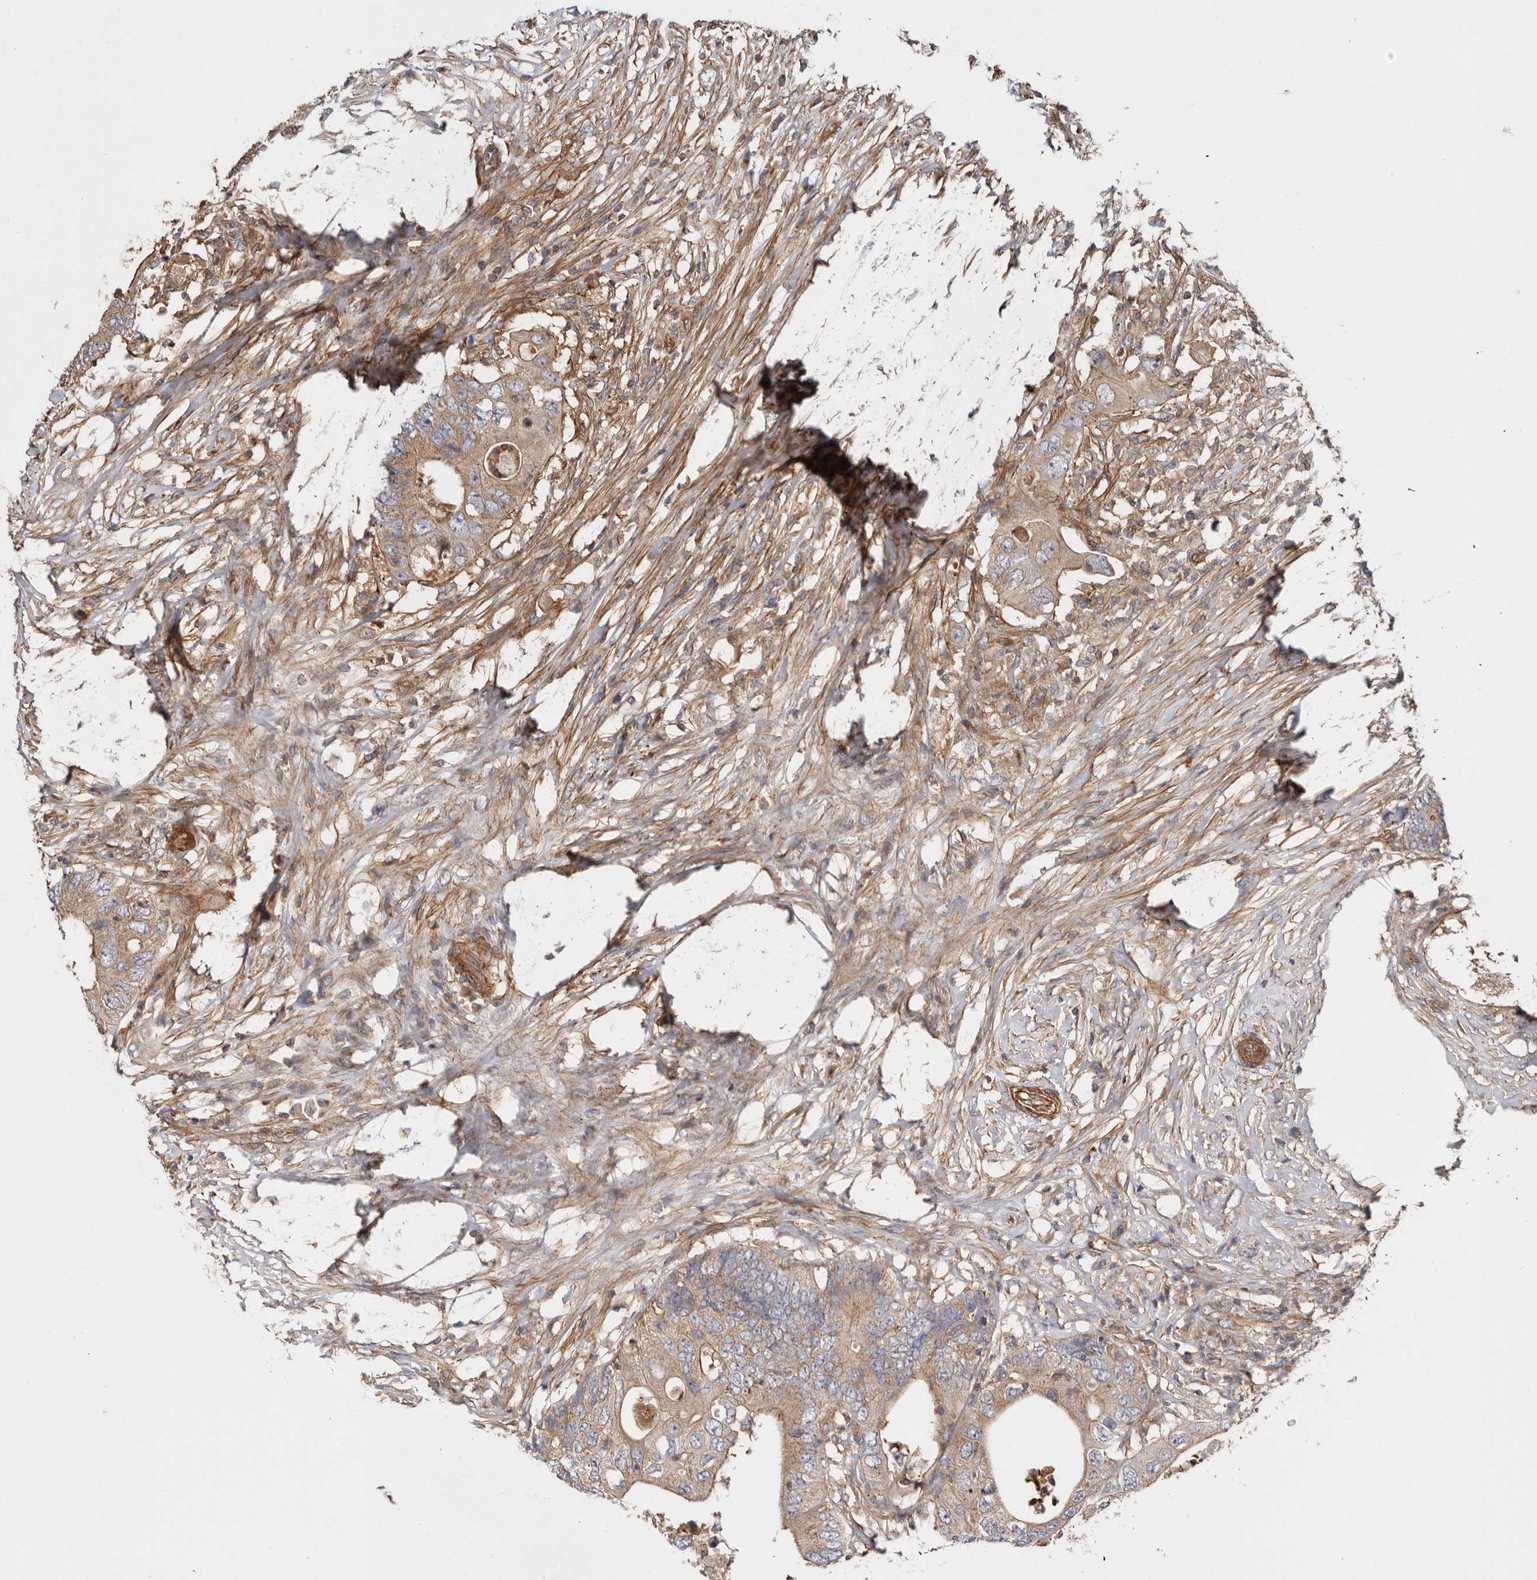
{"staining": {"intensity": "moderate", "quantity": "25%-75%", "location": "cytoplasmic/membranous"}, "tissue": "colorectal cancer", "cell_type": "Tumor cells", "image_type": "cancer", "snomed": [{"axis": "morphology", "description": "Adenocarcinoma, NOS"}, {"axis": "topography", "description": "Colon"}], "caption": "An immunohistochemistry photomicrograph of tumor tissue is shown. Protein staining in brown labels moderate cytoplasmic/membranous positivity in colorectal cancer within tumor cells.", "gene": "TMC7", "patient": {"sex": "male", "age": 71}}